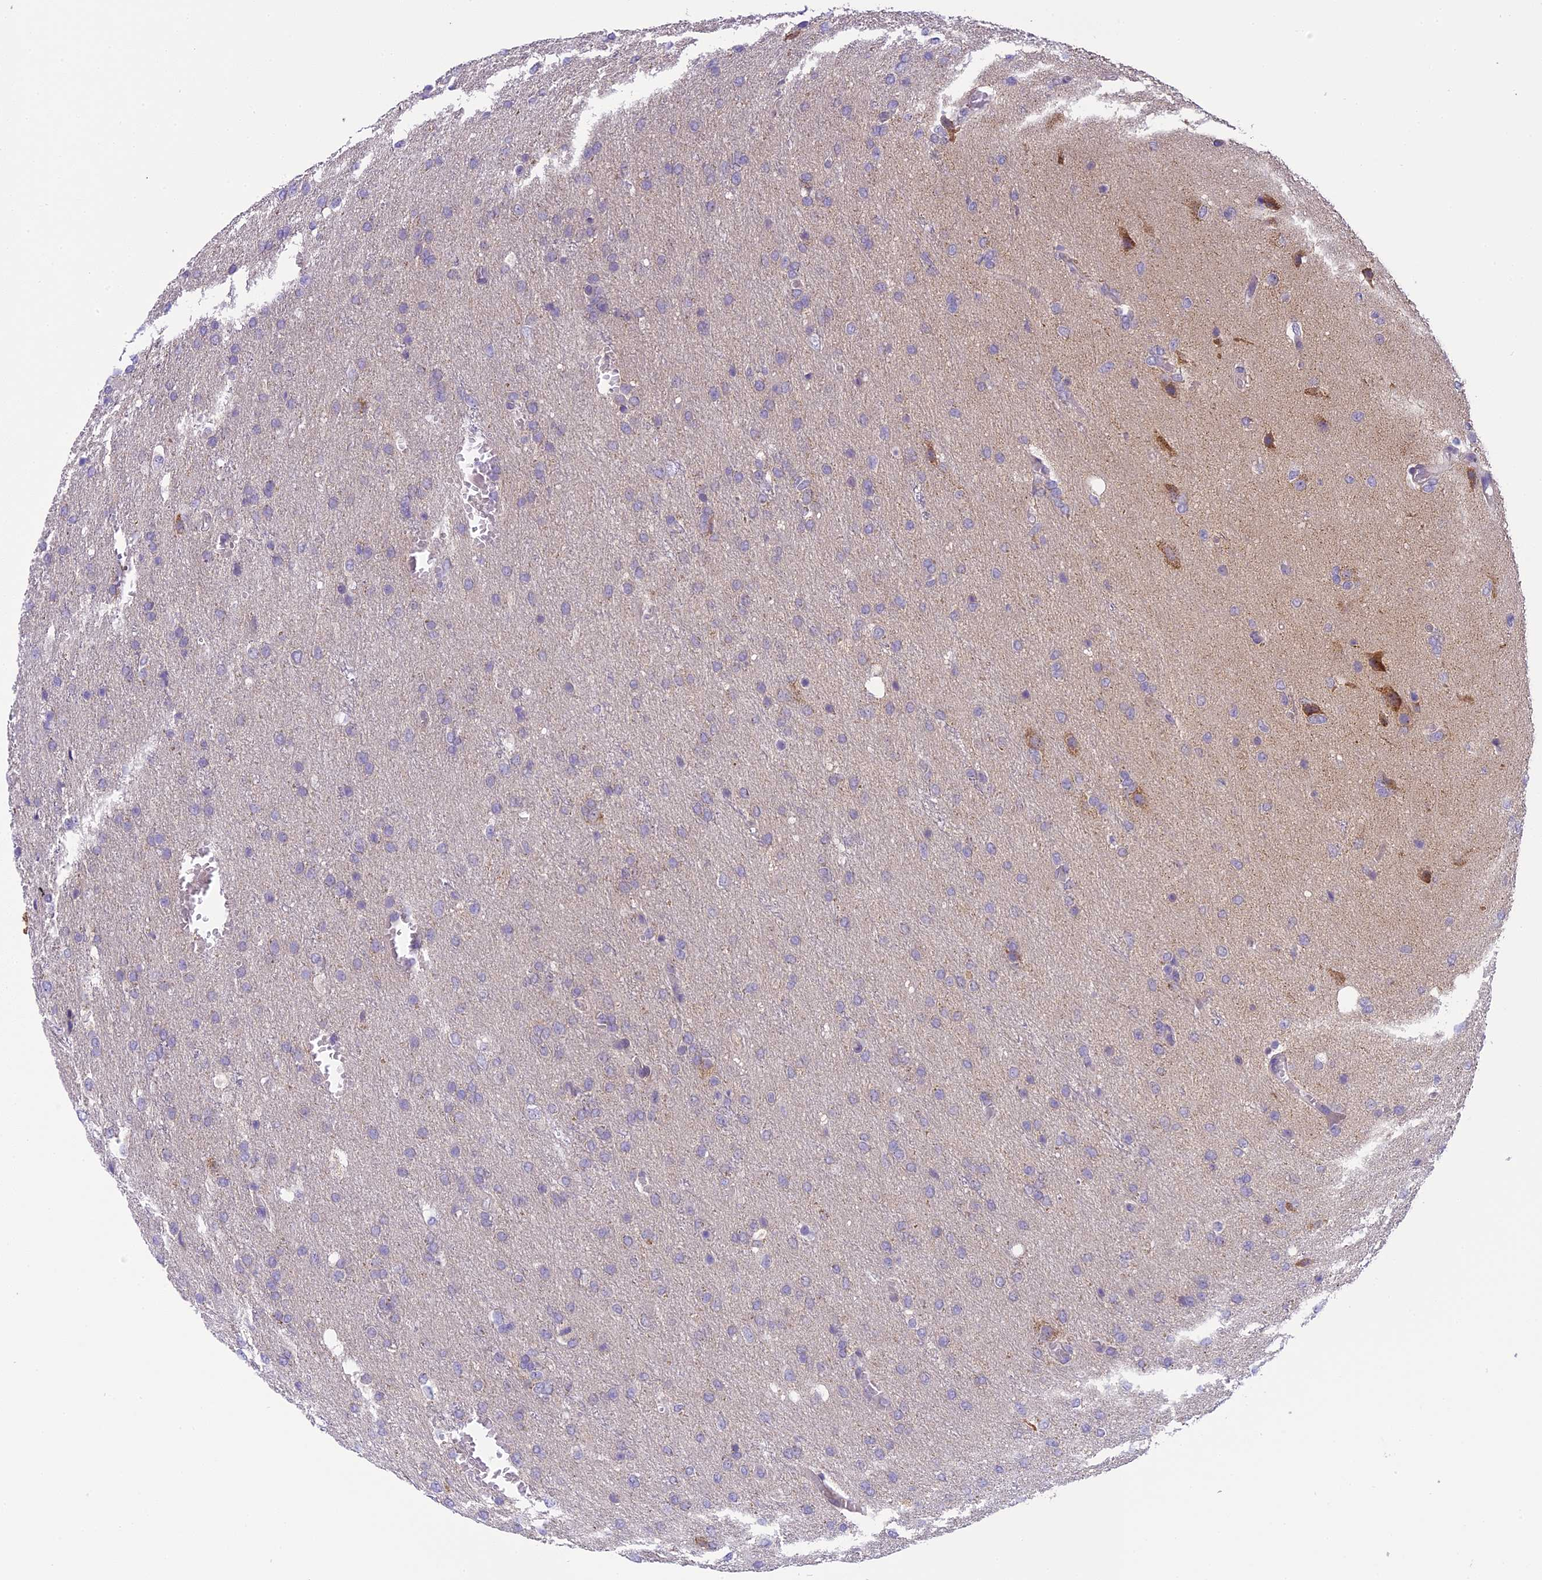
{"staining": {"intensity": "negative", "quantity": "none", "location": "none"}, "tissue": "glioma", "cell_type": "Tumor cells", "image_type": "cancer", "snomed": [{"axis": "morphology", "description": "Glioma, malignant, High grade"}, {"axis": "topography", "description": "Brain"}], "caption": "Immunohistochemistry of glioma displays no positivity in tumor cells.", "gene": "ARHGEF37", "patient": {"sex": "female", "age": 74}}